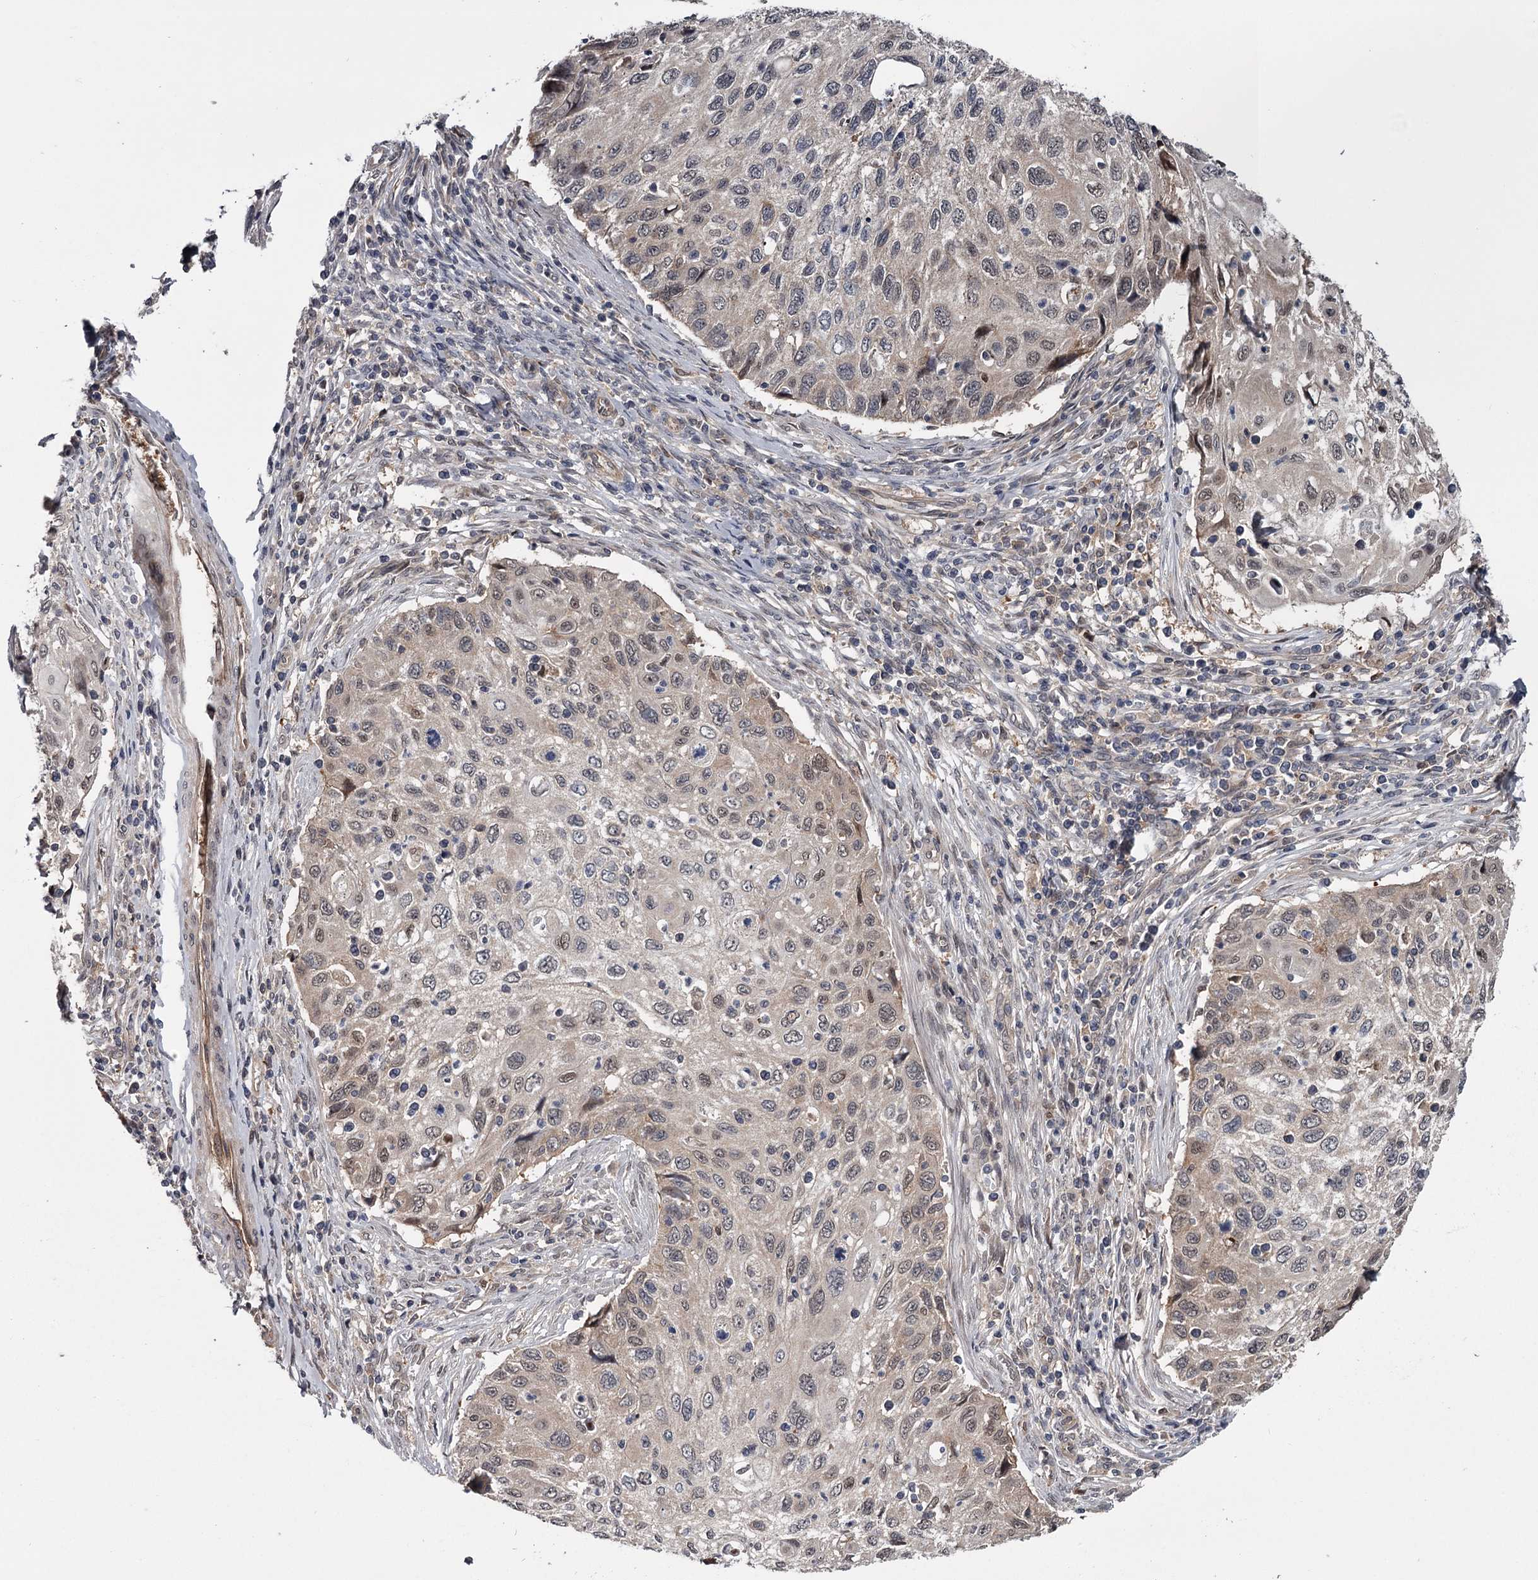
{"staining": {"intensity": "weak", "quantity": "<25%", "location": "nuclear"}, "tissue": "cervical cancer", "cell_type": "Tumor cells", "image_type": "cancer", "snomed": [{"axis": "morphology", "description": "Squamous cell carcinoma, NOS"}, {"axis": "topography", "description": "Cervix"}], "caption": "The image shows no significant positivity in tumor cells of squamous cell carcinoma (cervical).", "gene": "DAO", "patient": {"sex": "female", "age": 70}}